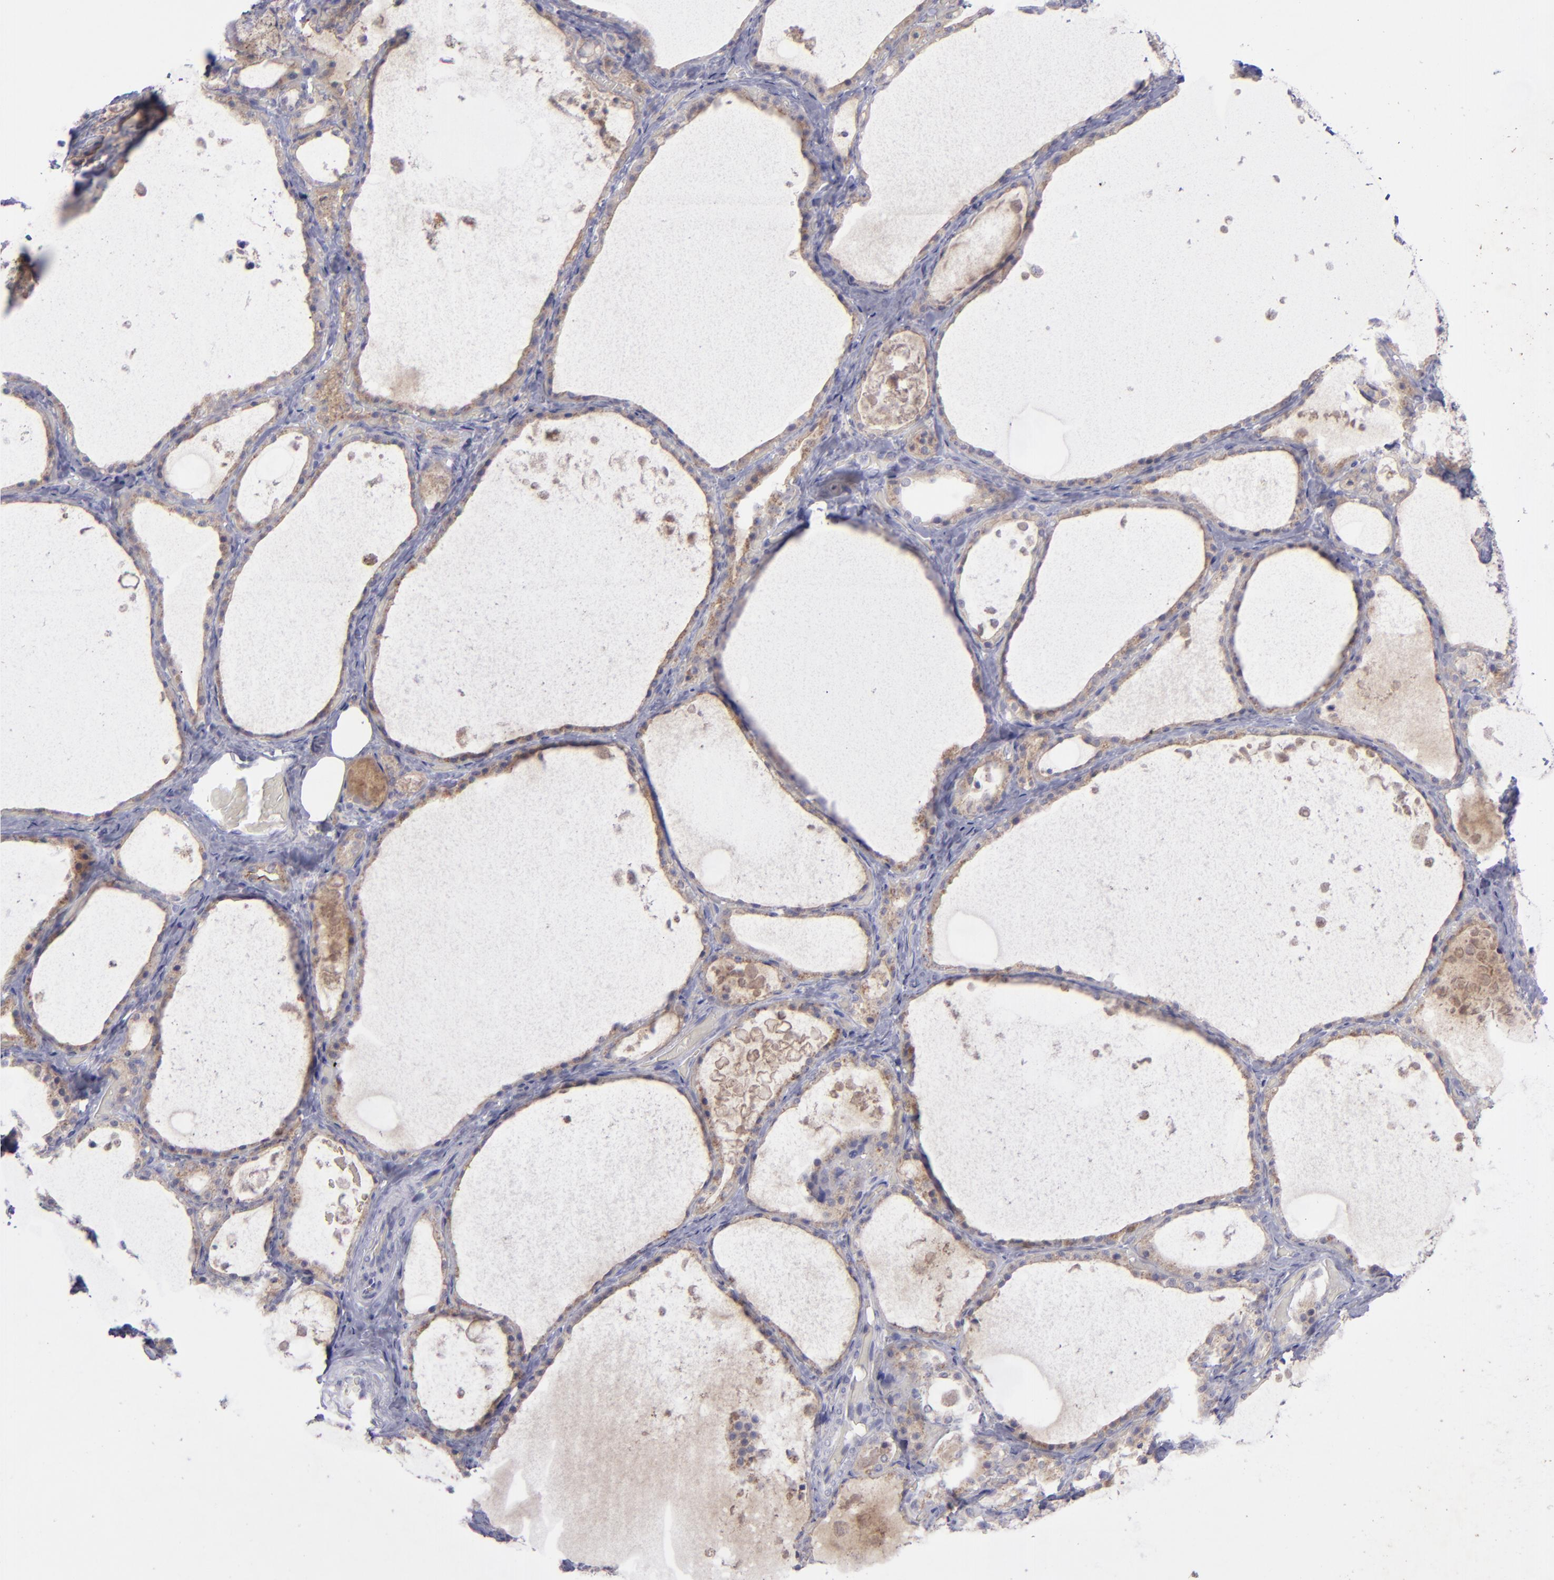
{"staining": {"intensity": "weak", "quantity": "25%-75%", "location": "cytoplasmic/membranous"}, "tissue": "thyroid gland", "cell_type": "Glandular cells", "image_type": "normal", "snomed": [{"axis": "morphology", "description": "Normal tissue, NOS"}, {"axis": "topography", "description": "Thyroid gland"}], "caption": "The immunohistochemical stain labels weak cytoplasmic/membranous expression in glandular cells of benign thyroid gland.", "gene": "EVPL", "patient": {"sex": "male", "age": 61}}